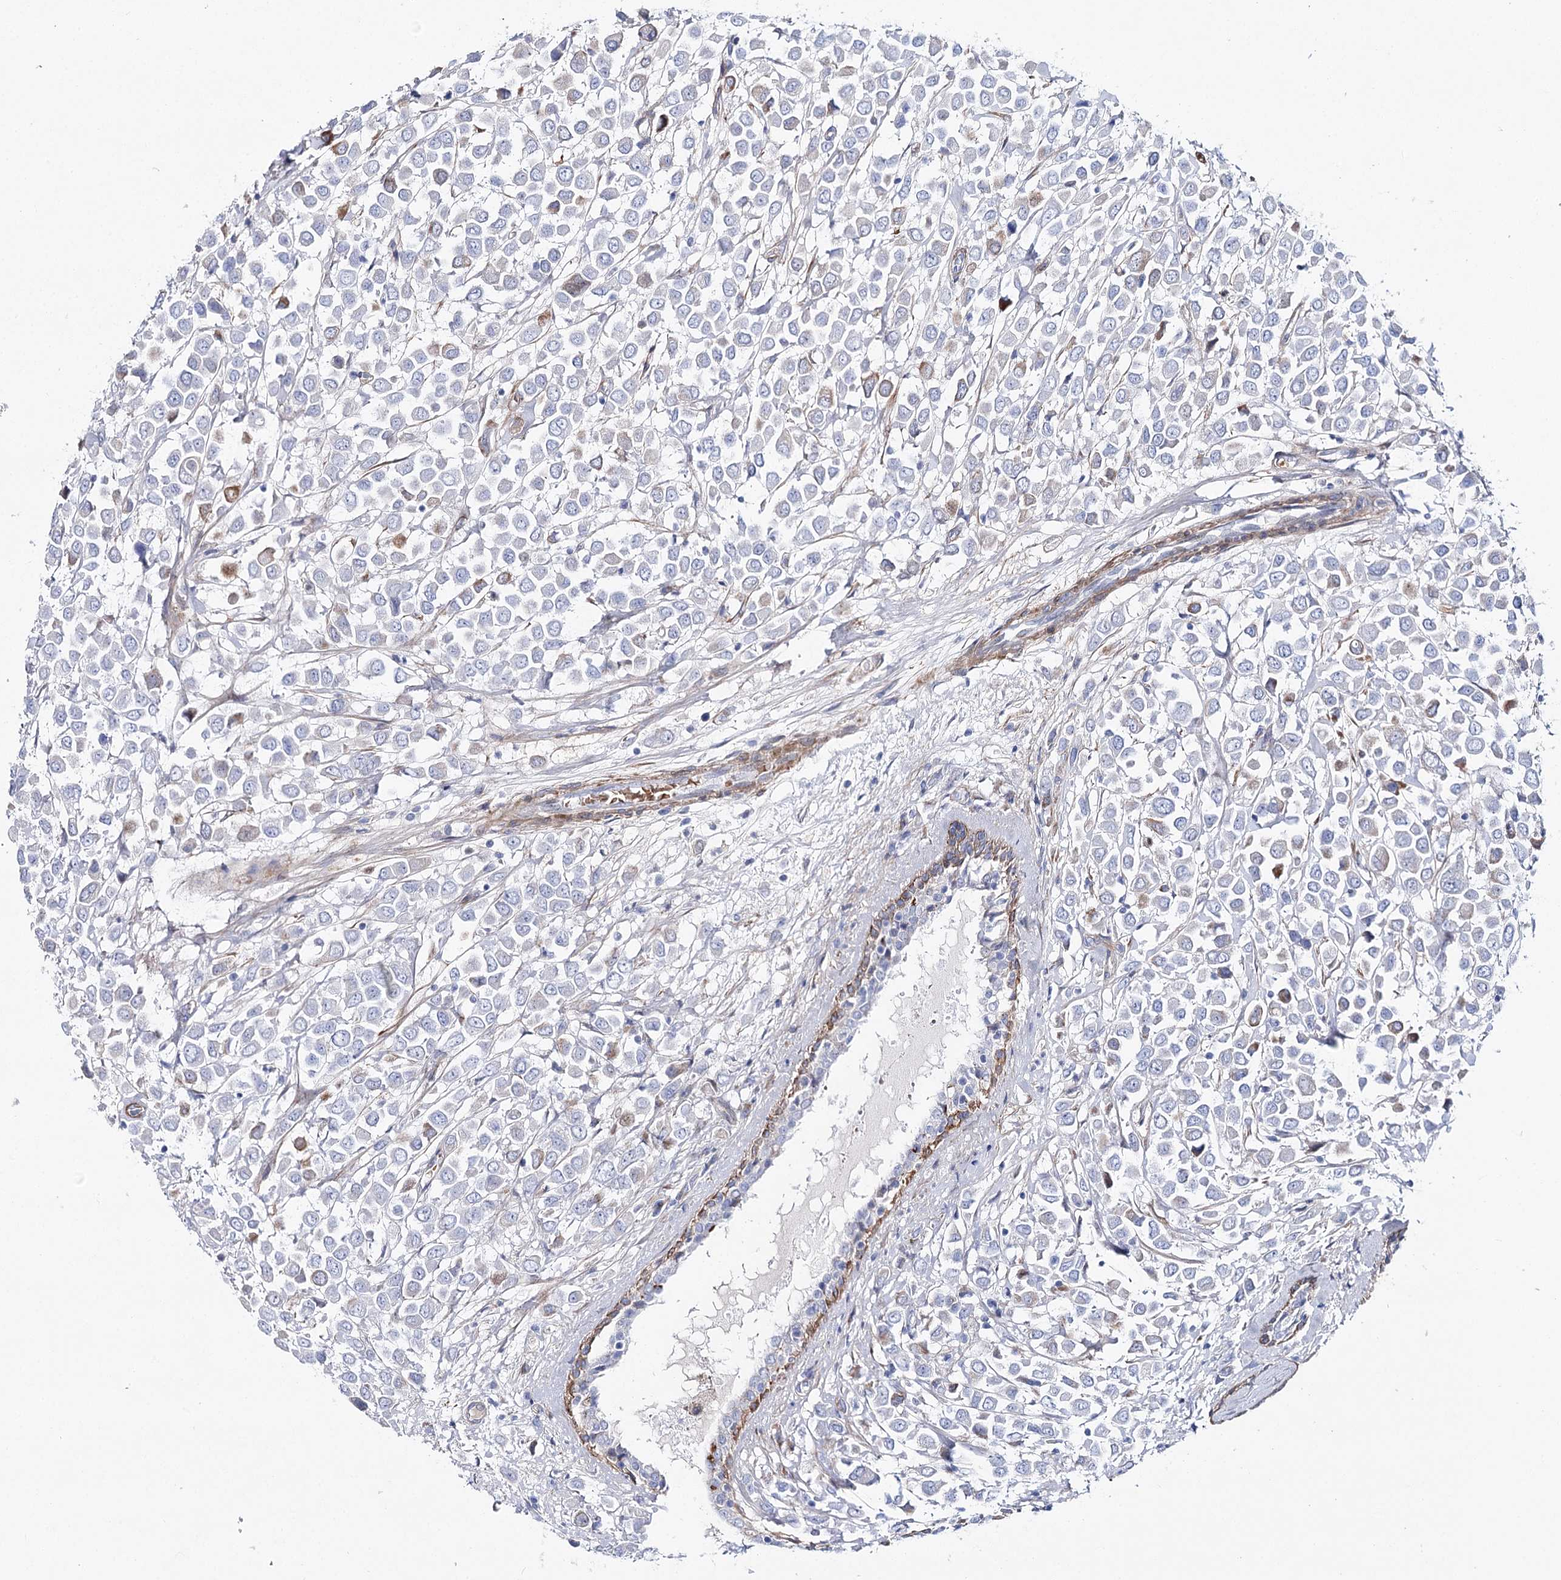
{"staining": {"intensity": "moderate", "quantity": "<25%", "location": "cytoplasmic/membranous"}, "tissue": "breast cancer", "cell_type": "Tumor cells", "image_type": "cancer", "snomed": [{"axis": "morphology", "description": "Duct carcinoma"}, {"axis": "topography", "description": "Breast"}], "caption": "Protein staining of breast invasive ductal carcinoma tissue shows moderate cytoplasmic/membranous staining in about <25% of tumor cells. Using DAB (brown) and hematoxylin (blue) stains, captured at high magnification using brightfield microscopy.", "gene": "ANKRD23", "patient": {"sex": "female", "age": 61}}